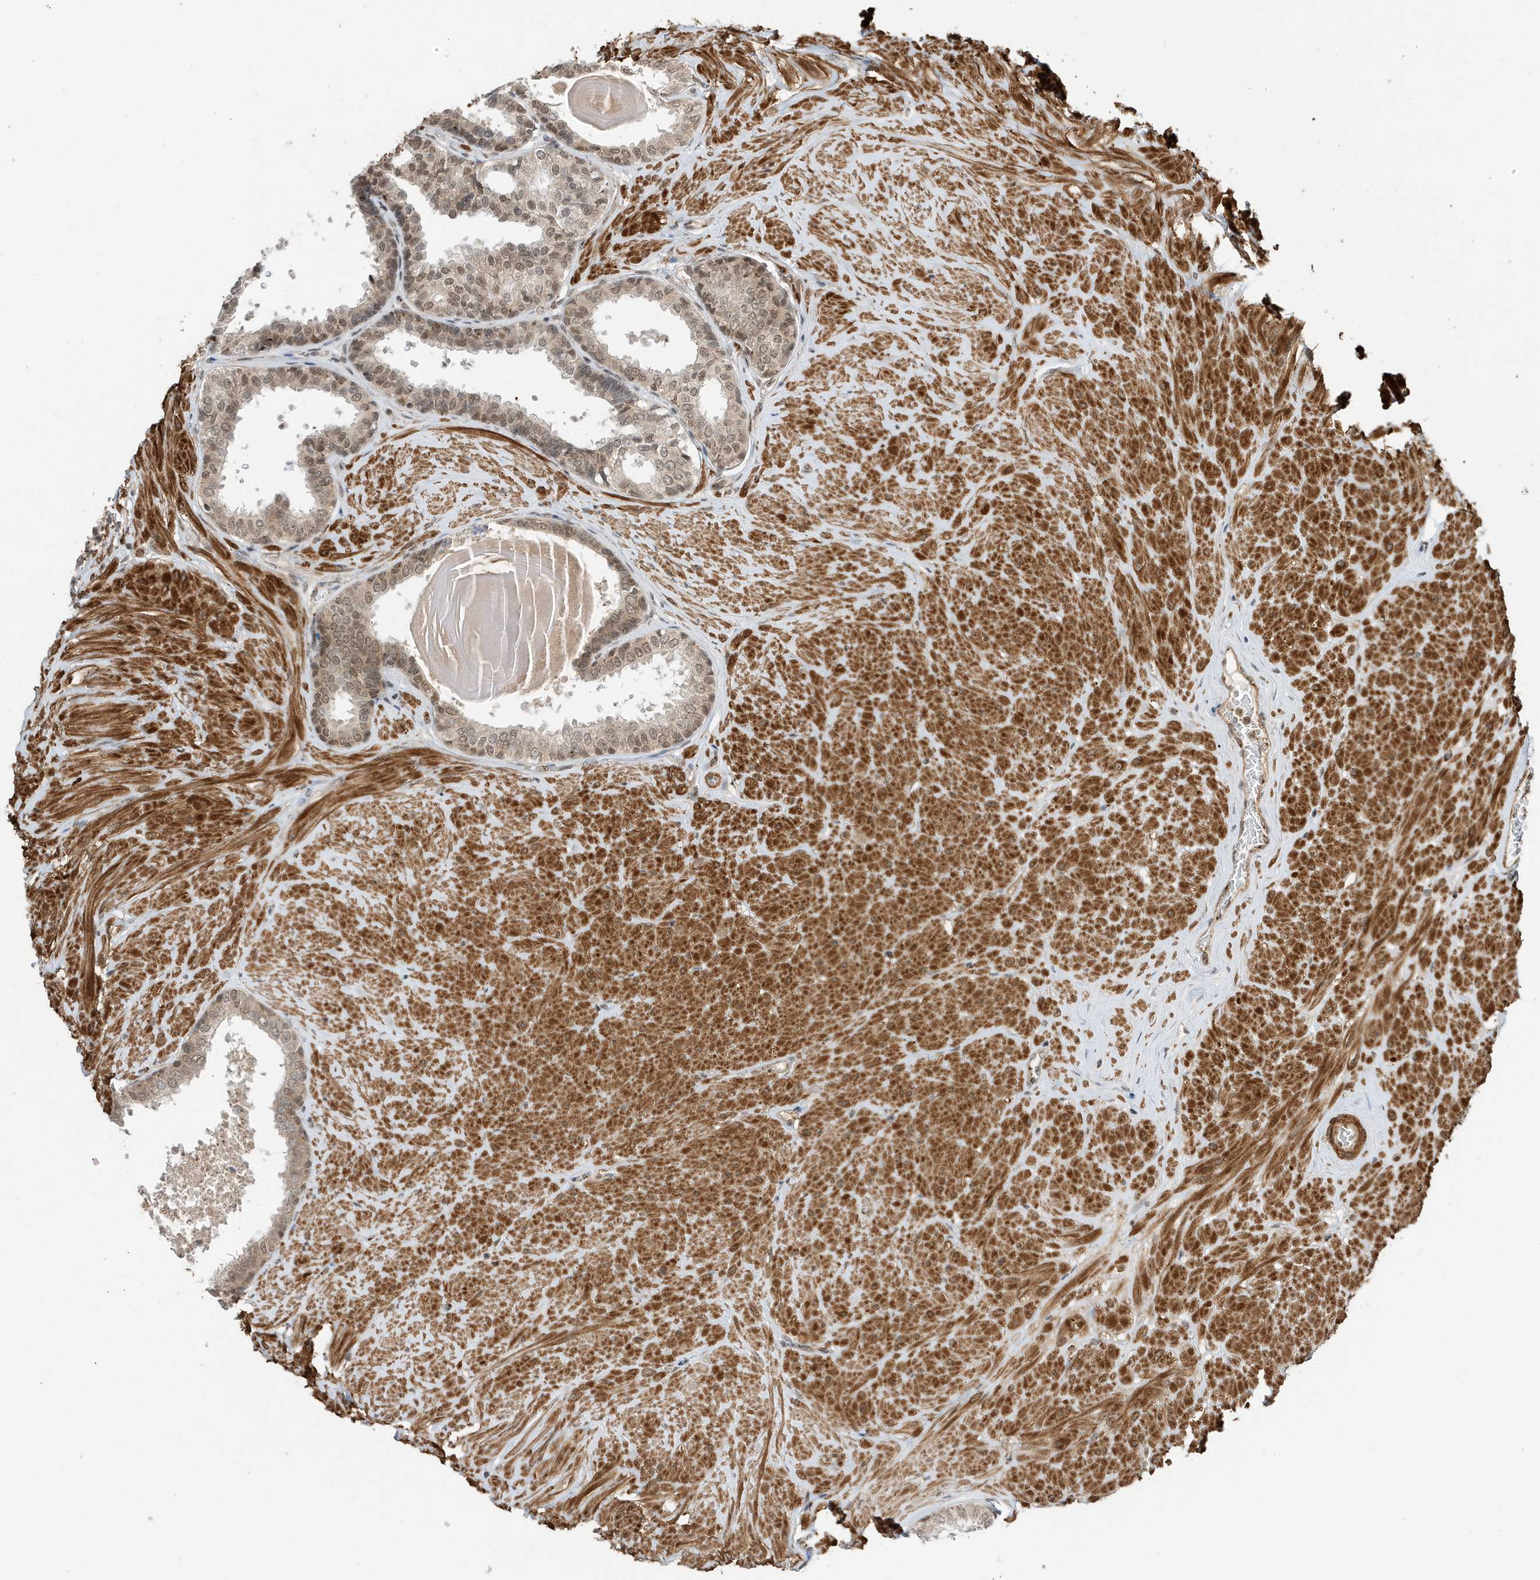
{"staining": {"intensity": "moderate", "quantity": "25%-75%", "location": "cytoplasmic/membranous,nuclear"}, "tissue": "prostate", "cell_type": "Glandular cells", "image_type": "normal", "snomed": [{"axis": "morphology", "description": "Normal tissue, NOS"}, {"axis": "topography", "description": "Prostate"}], "caption": "Human prostate stained with a brown dye demonstrates moderate cytoplasmic/membranous,nuclear positive staining in about 25%-75% of glandular cells.", "gene": "MAST3", "patient": {"sex": "male", "age": 48}}